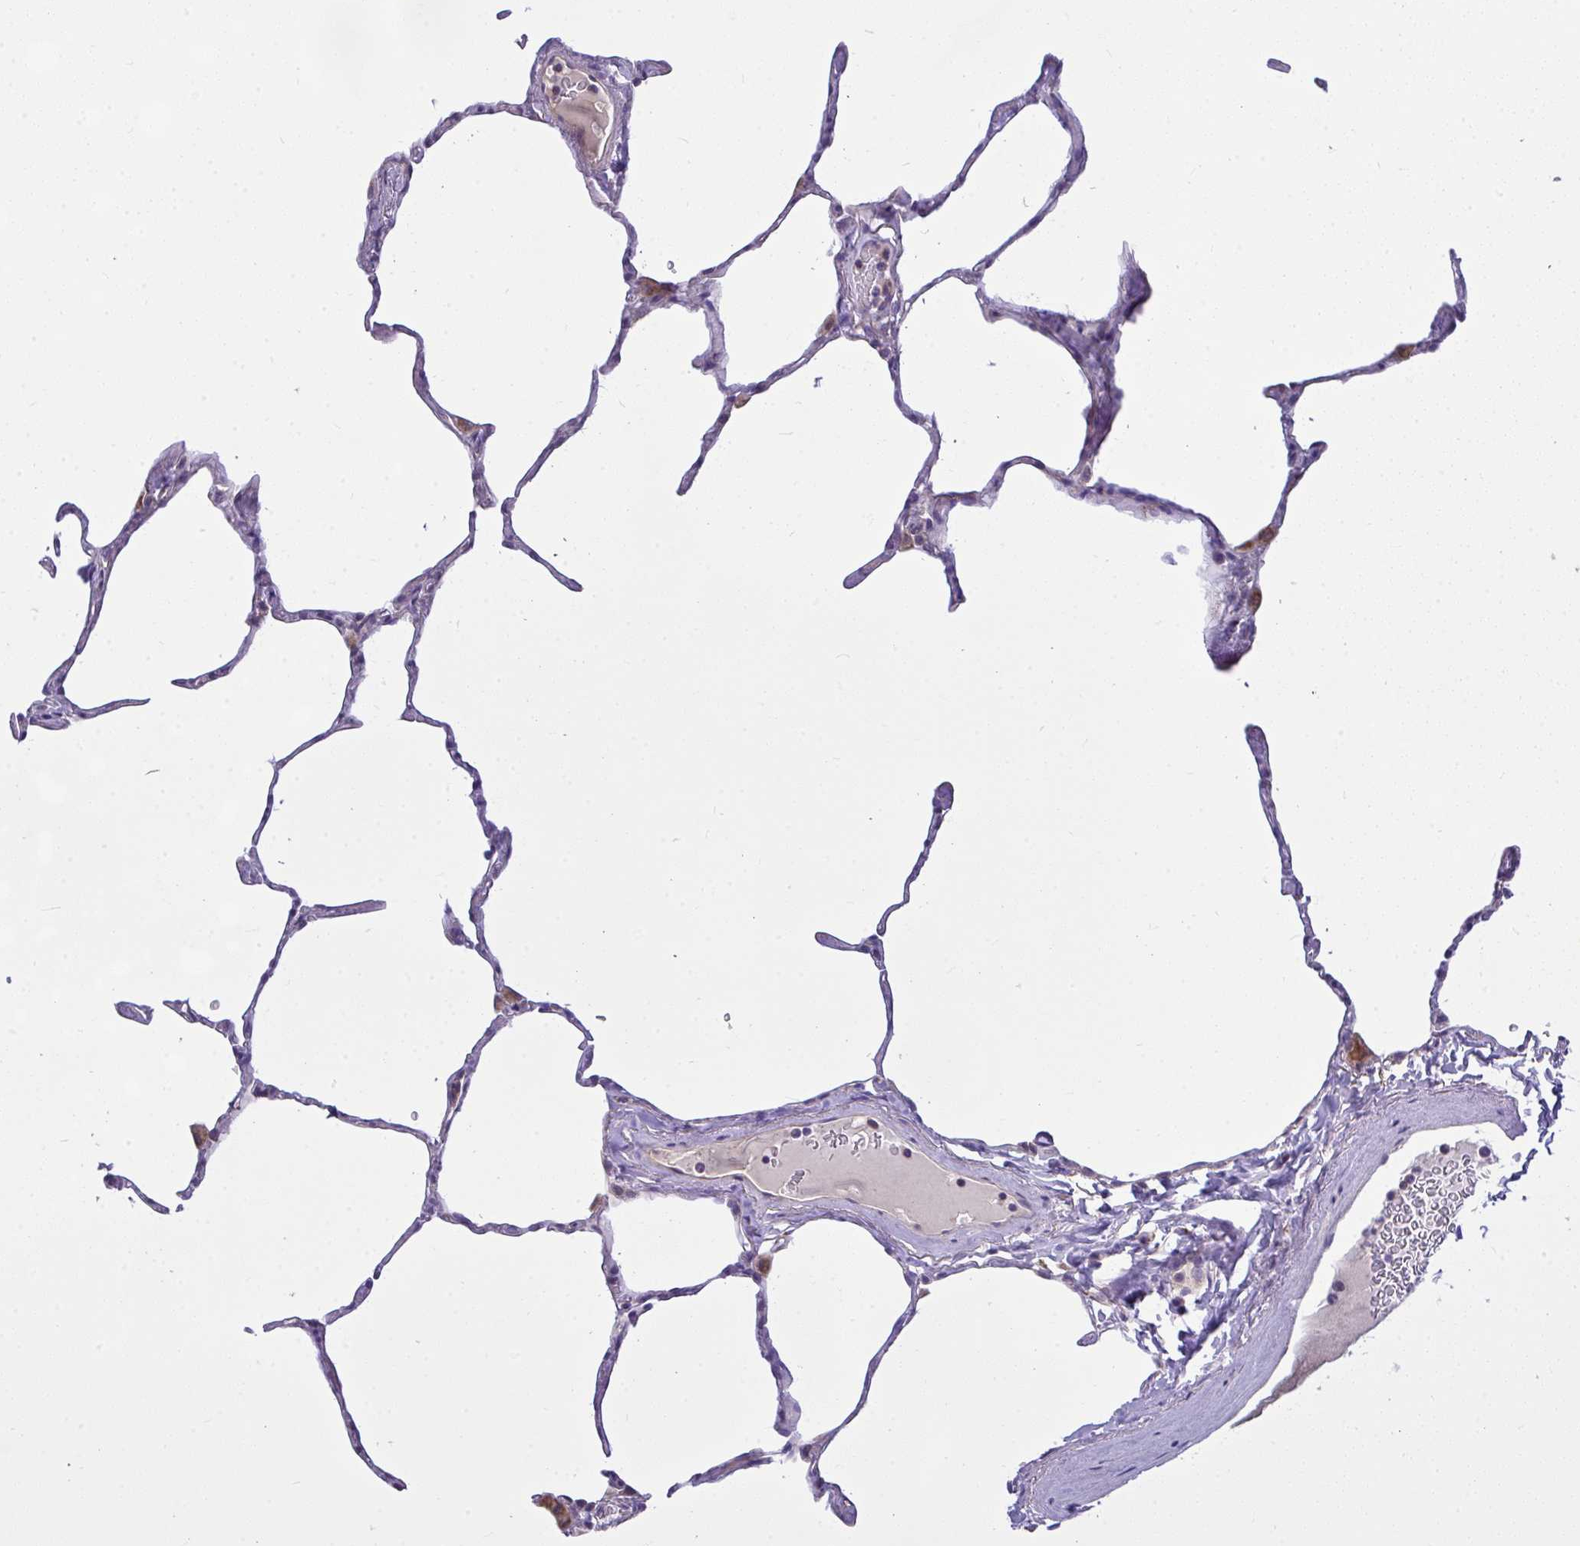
{"staining": {"intensity": "weak", "quantity": "<25%", "location": "cytoplasmic/membranous"}, "tissue": "lung", "cell_type": "Alveolar cells", "image_type": "normal", "snomed": [{"axis": "morphology", "description": "Normal tissue, NOS"}, {"axis": "topography", "description": "Lung"}], "caption": "Immunohistochemistry image of normal lung: human lung stained with DAB demonstrates no significant protein expression in alveolar cells.", "gene": "CEP63", "patient": {"sex": "male", "age": 65}}